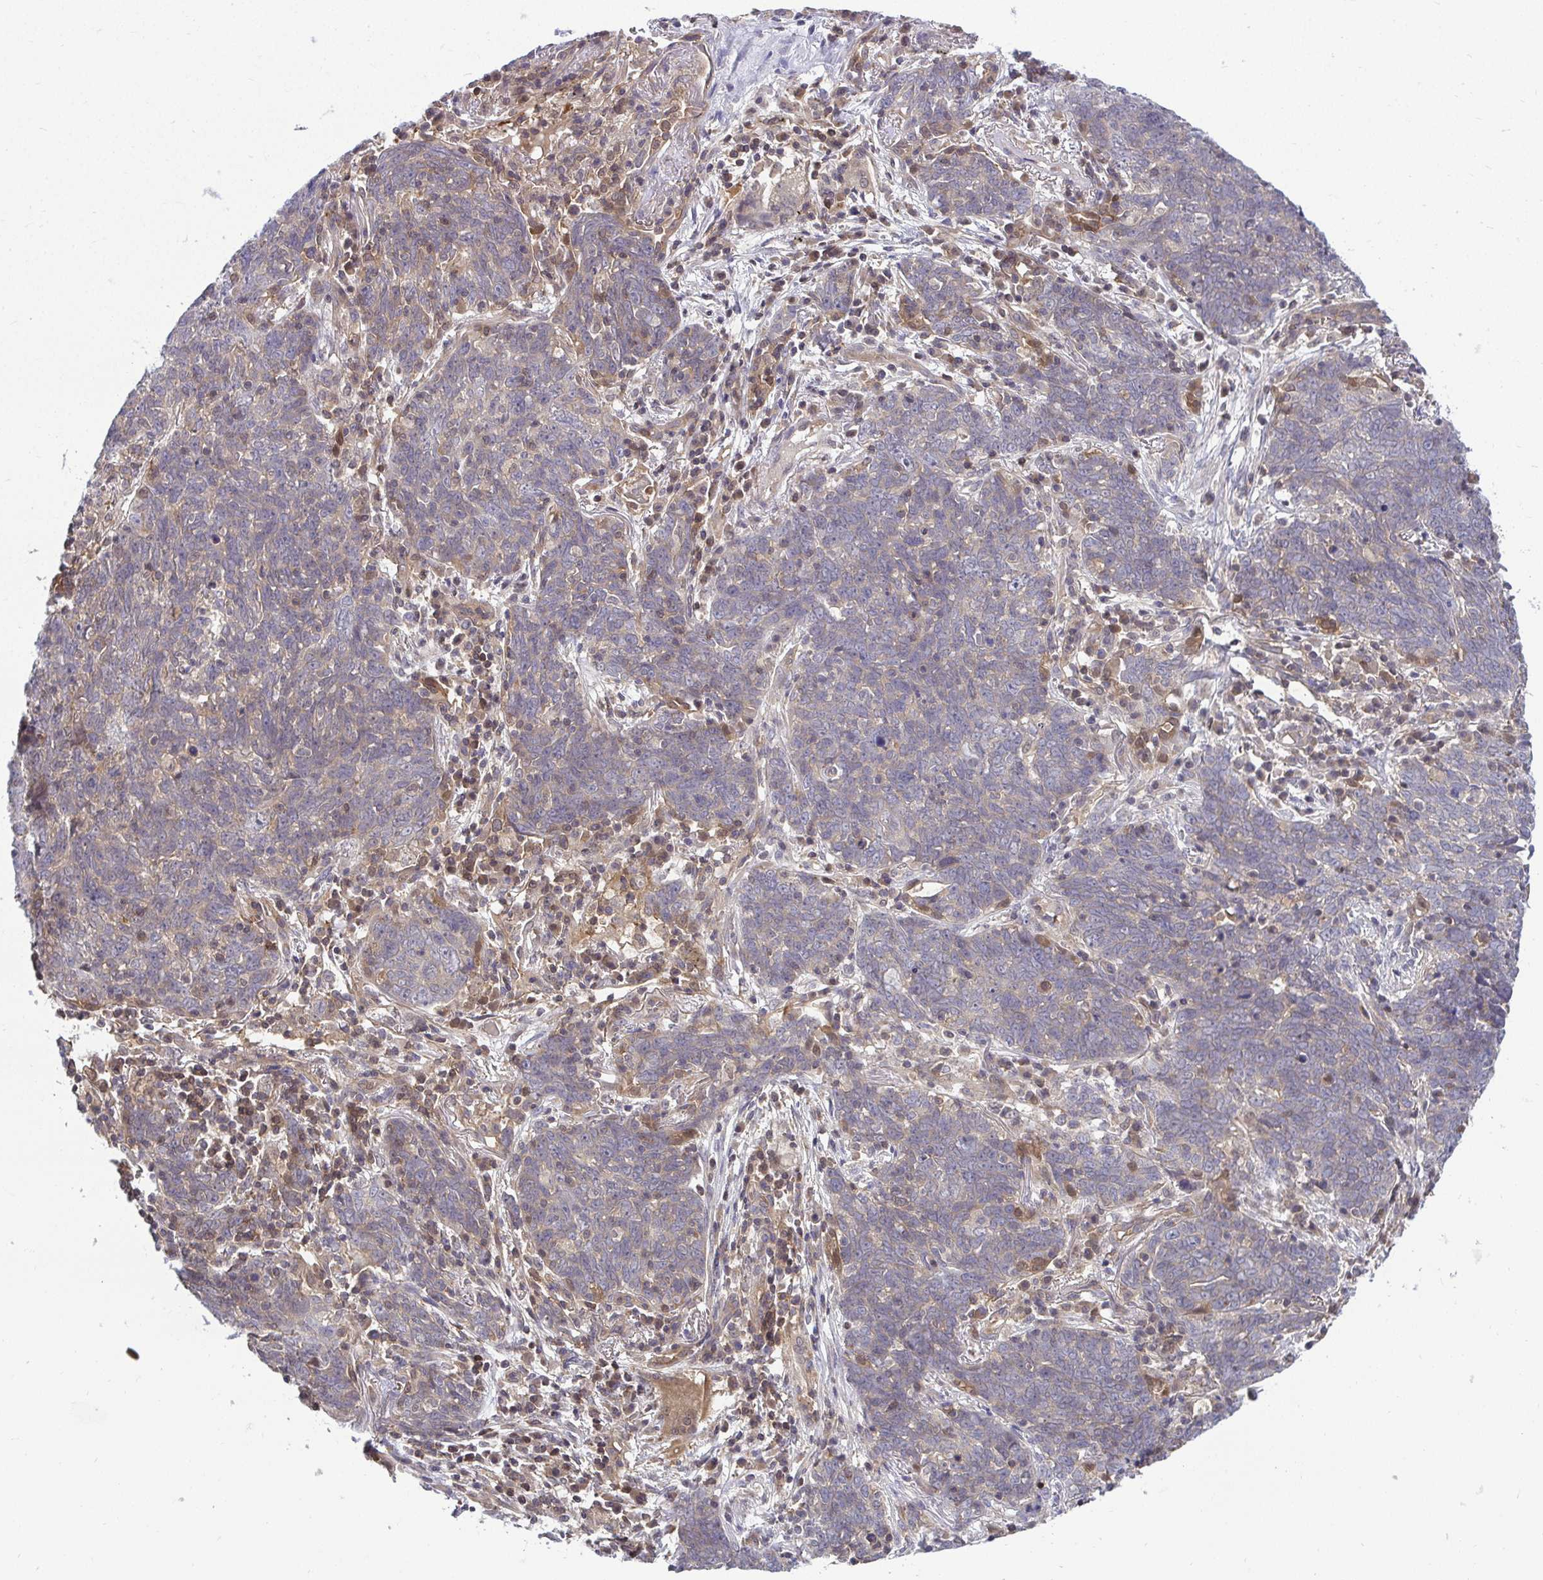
{"staining": {"intensity": "negative", "quantity": "none", "location": "none"}, "tissue": "lung cancer", "cell_type": "Tumor cells", "image_type": "cancer", "snomed": [{"axis": "morphology", "description": "Squamous cell carcinoma, NOS"}, {"axis": "topography", "description": "Lung"}], "caption": "Squamous cell carcinoma (lung) was stained to show a protein in brown. There is no significant expression in tumor cells.", "gene": "HDHD2", "patient": {"sex": "female", "age": 72}}